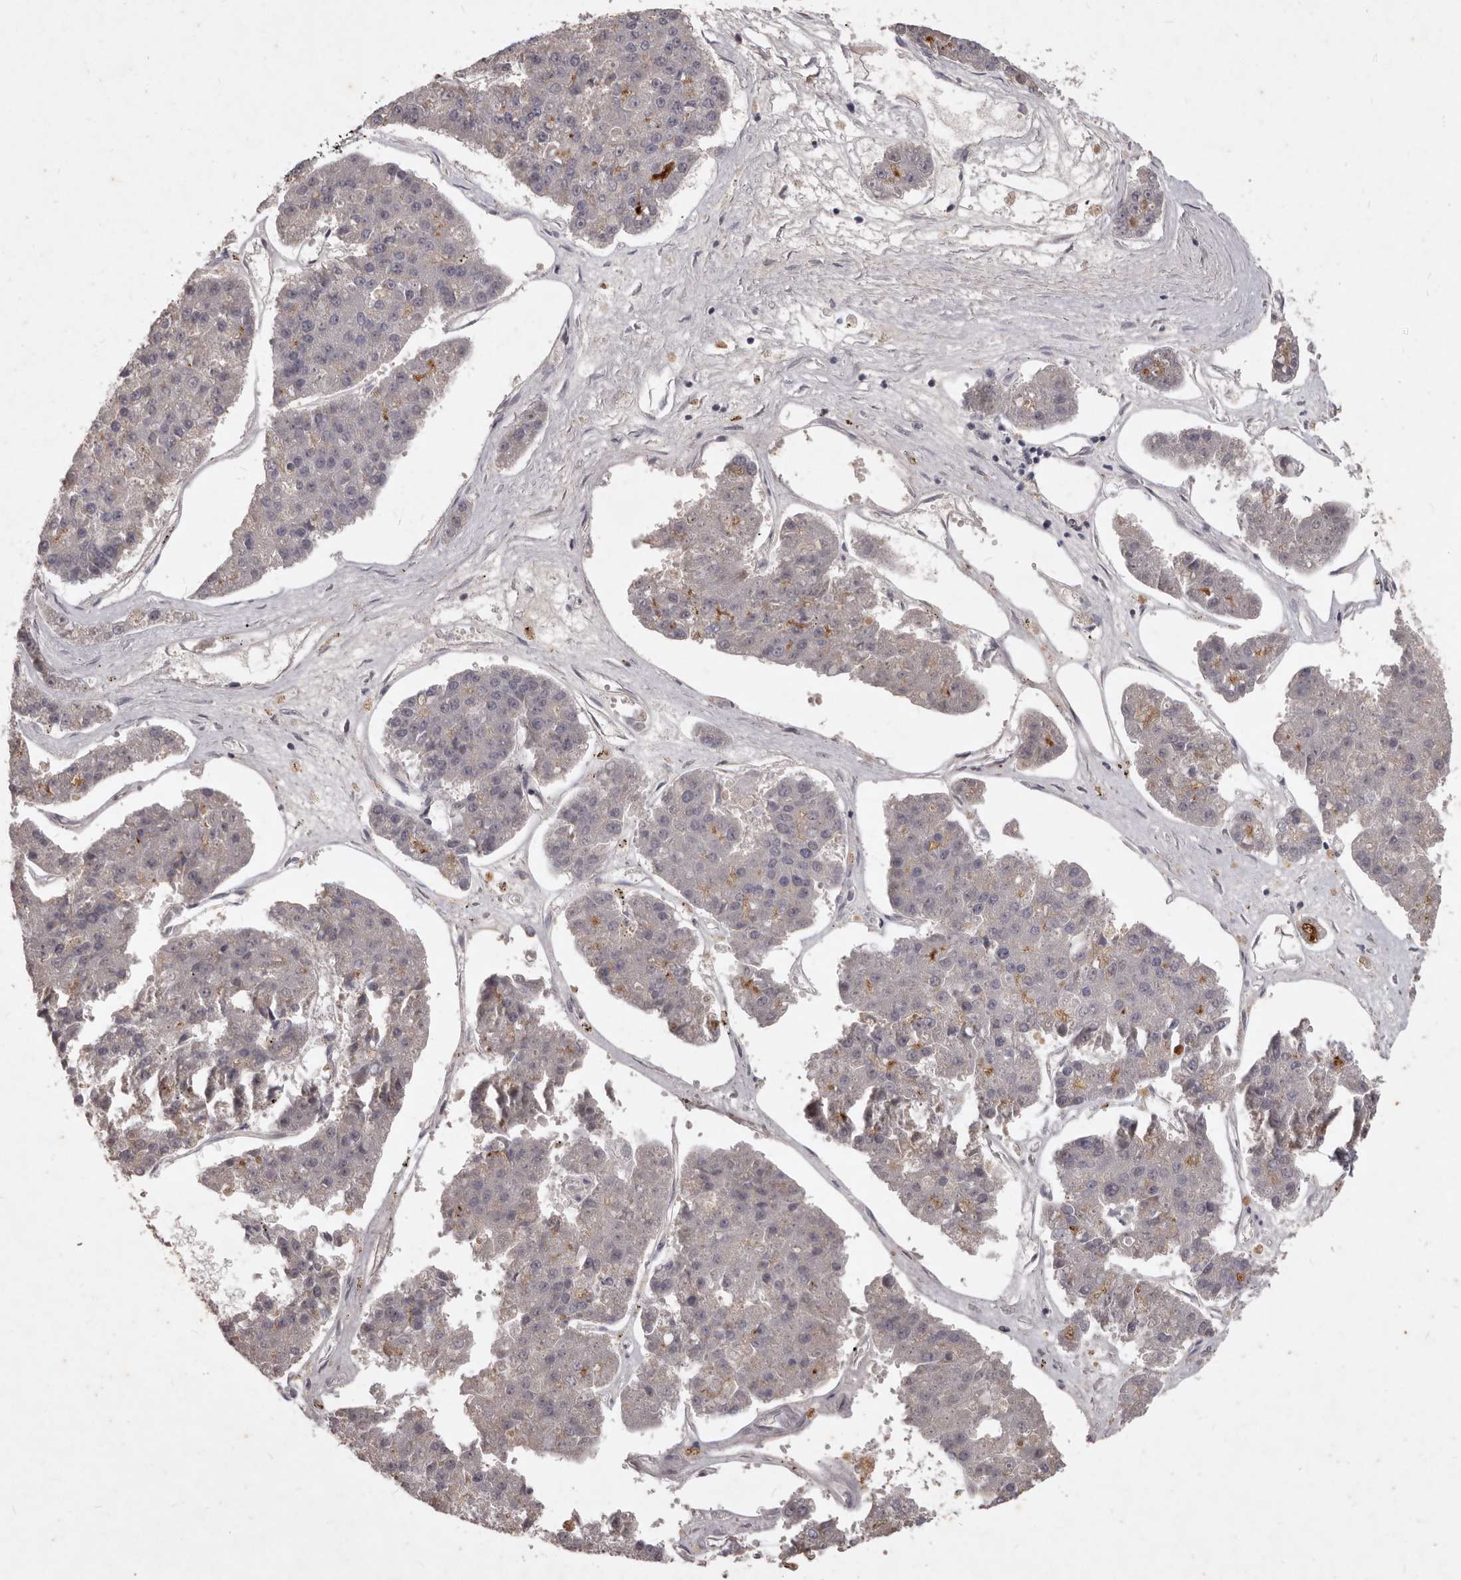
{"staining": {"intensity": "negative", "quantity": "none", "location": "none"}, "tissue": "pancreatic cancer", "cell_type": "Tumor cells", "image_type": "cancer", "snomed": [{"axis": "morphology", "description": "Adenocarcinoma, NOS"}, {"axis": "topography", "description": "Pancreas"}], "caption": "Immunohistochemistry (IHC) histopathology image of human pancreatic cancer stained for a protein (brown), which displays no positivity in tumor cells.", "gene": "GPRC5C", "patient": {"sex": "male", "age": 50}}